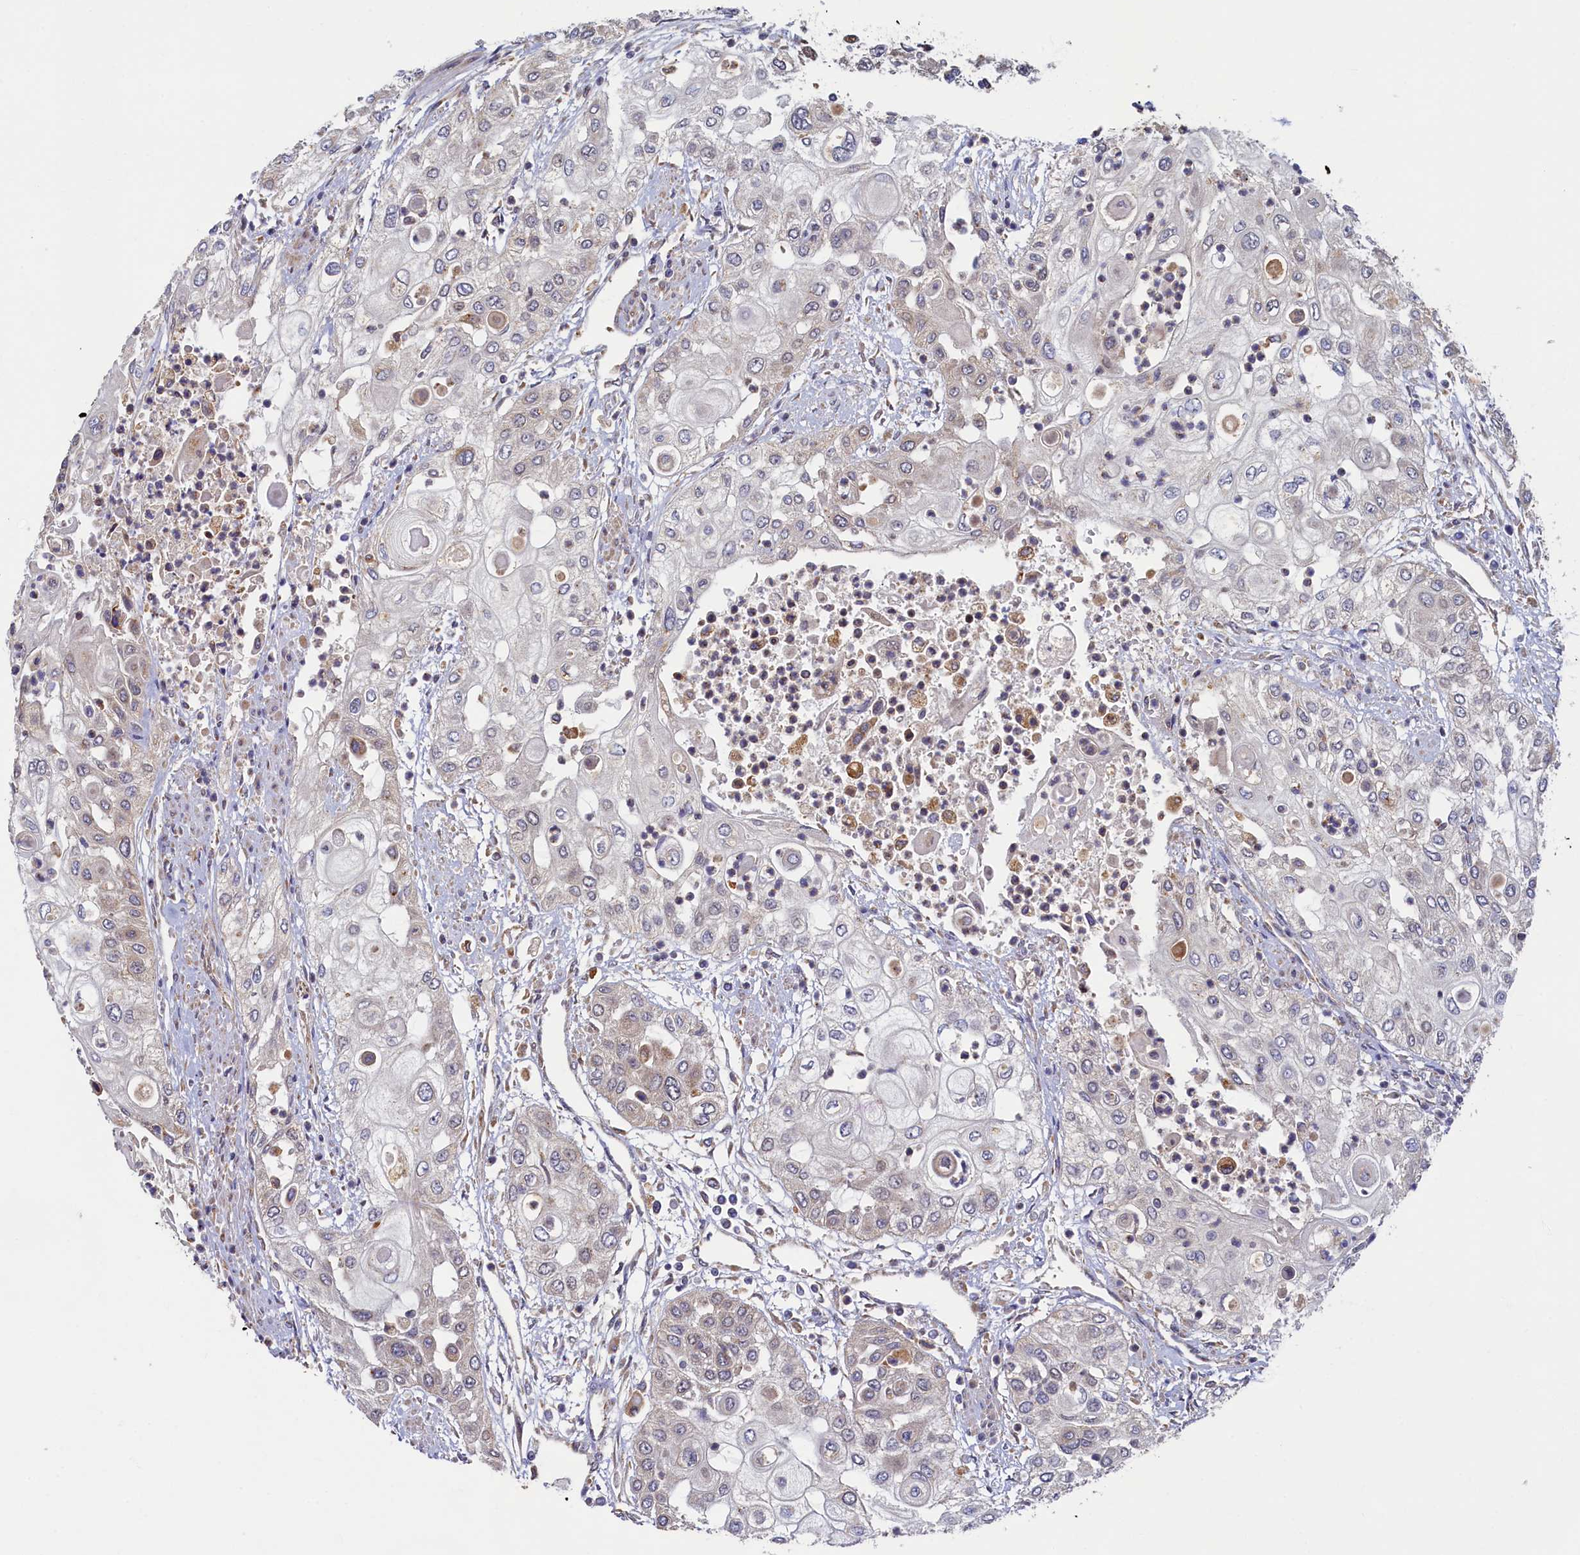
{"staining": {"intensity": "negative", "quantity": "none", "location": "none"}, "tissue": "urothelial cancer", "cell_type": "Tumor cells", "image_type": "cancer", "snomed": [{"axis": "morphology", "description": "Urothelial carcinoma, High grade"}, {"axis": "topography", "description": "Urinary bladder"}], "caption": "IHC of human urothelial cancer demonstrates no staining in tumor cells. (Brightfield microscopy of DAB (3,3'-diaminobenzidine) immunohistochemistry at high magnification).", "gene": "STX12", "patient": {"sex": "female", "age": 79}}